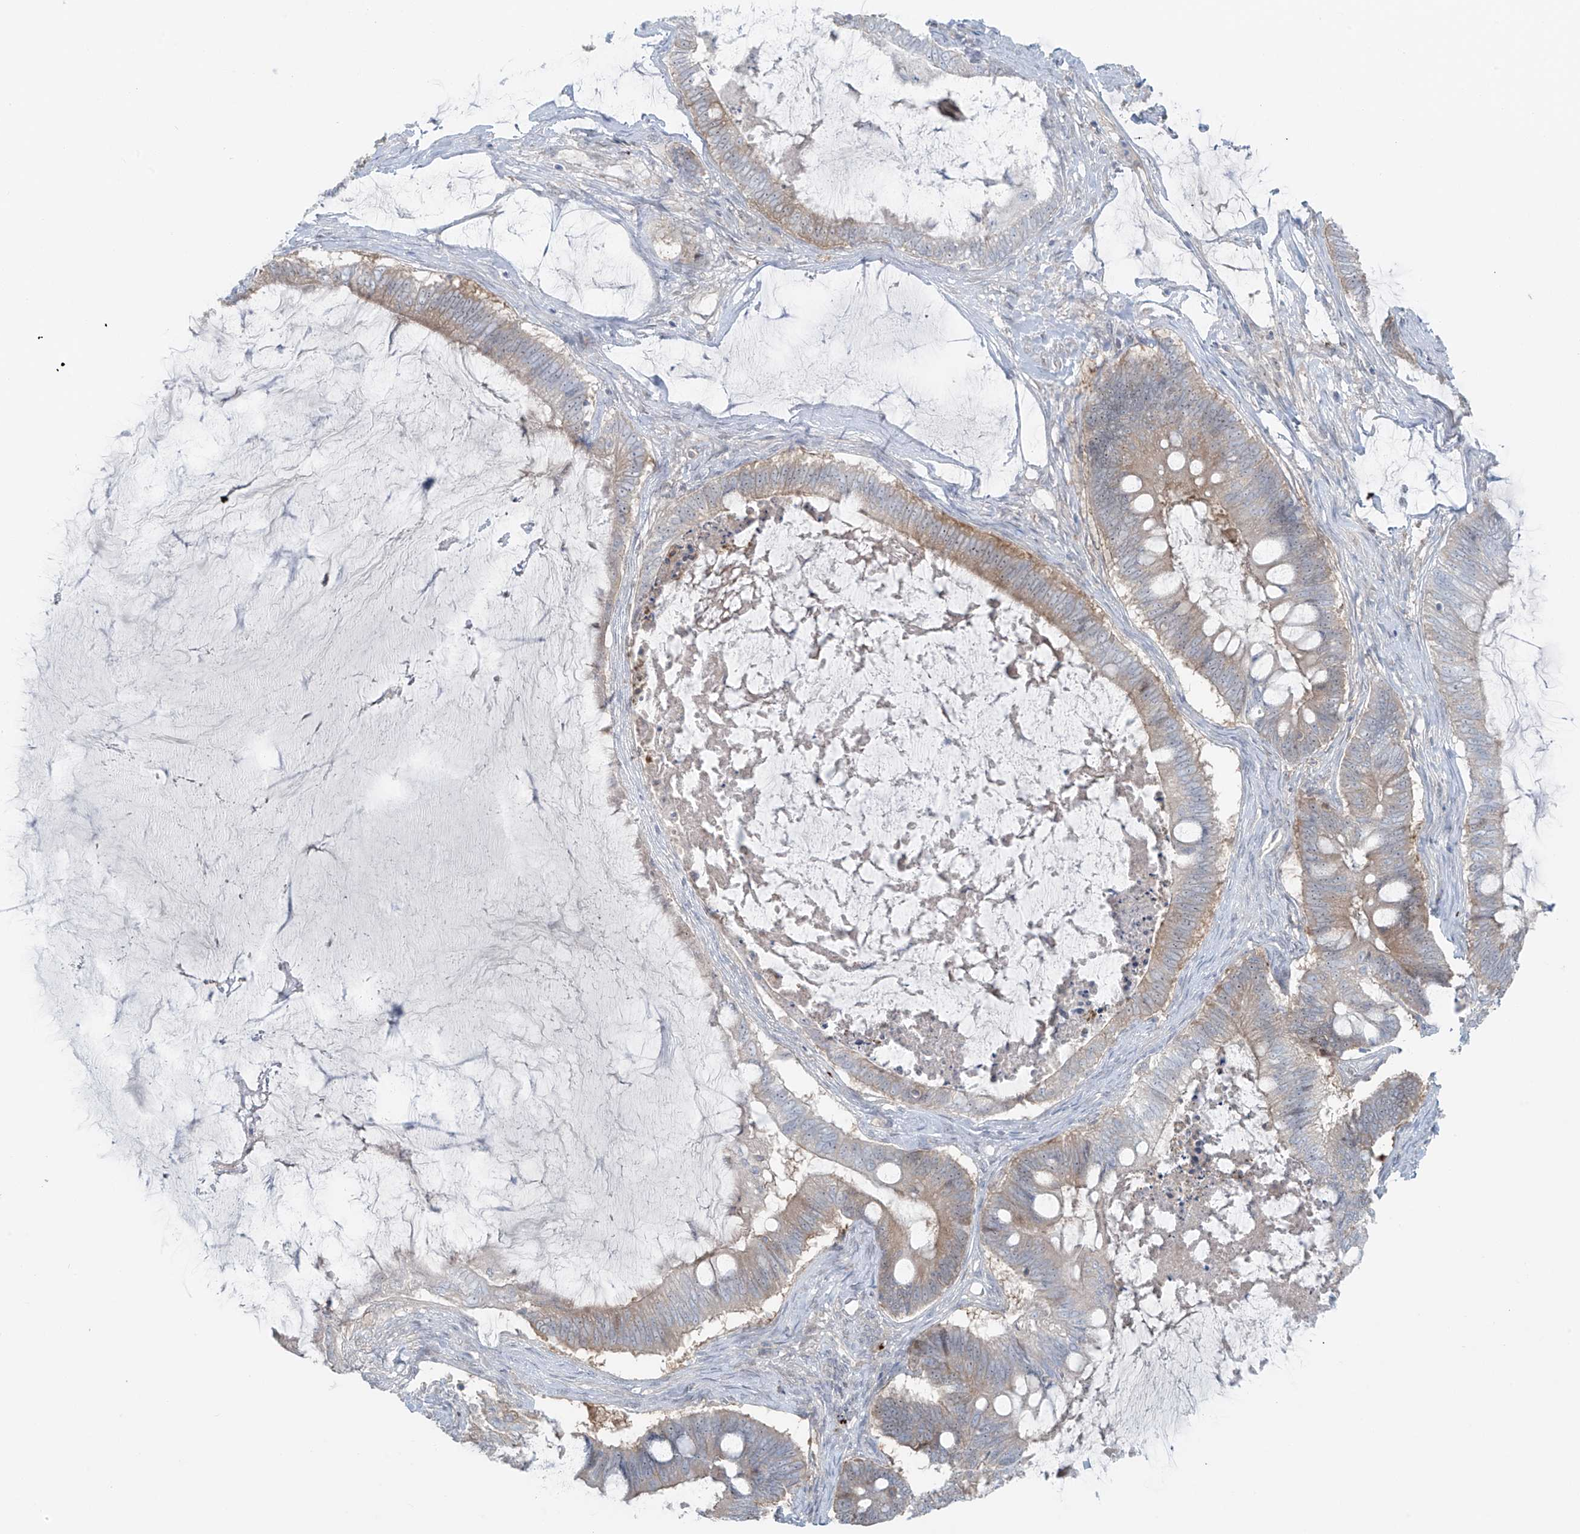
{"staining": {"intensity": "moderate", "quantity": "<25%", "location": "cytoplasmic/membranous"}, "tissue": "ovarian cancer", "cell_type": "Tumor cells", "image_type": "cancer", "snomed": [{"axis": "morphology", "description": "Cystadenocarcinoma, mucinous, NOS"}, {"axis": "topography", "description": "Ovary"}], "caption": "This image exhibits immunohistochemistry staining of human ovarian cancer (mucinous cystadenocarcinoma), with low moderate cytoplasmic/membranous staining in about <25% of tumor cells.", "gene": "PPAT", "patient": {"sex": "female", "age": 61}}